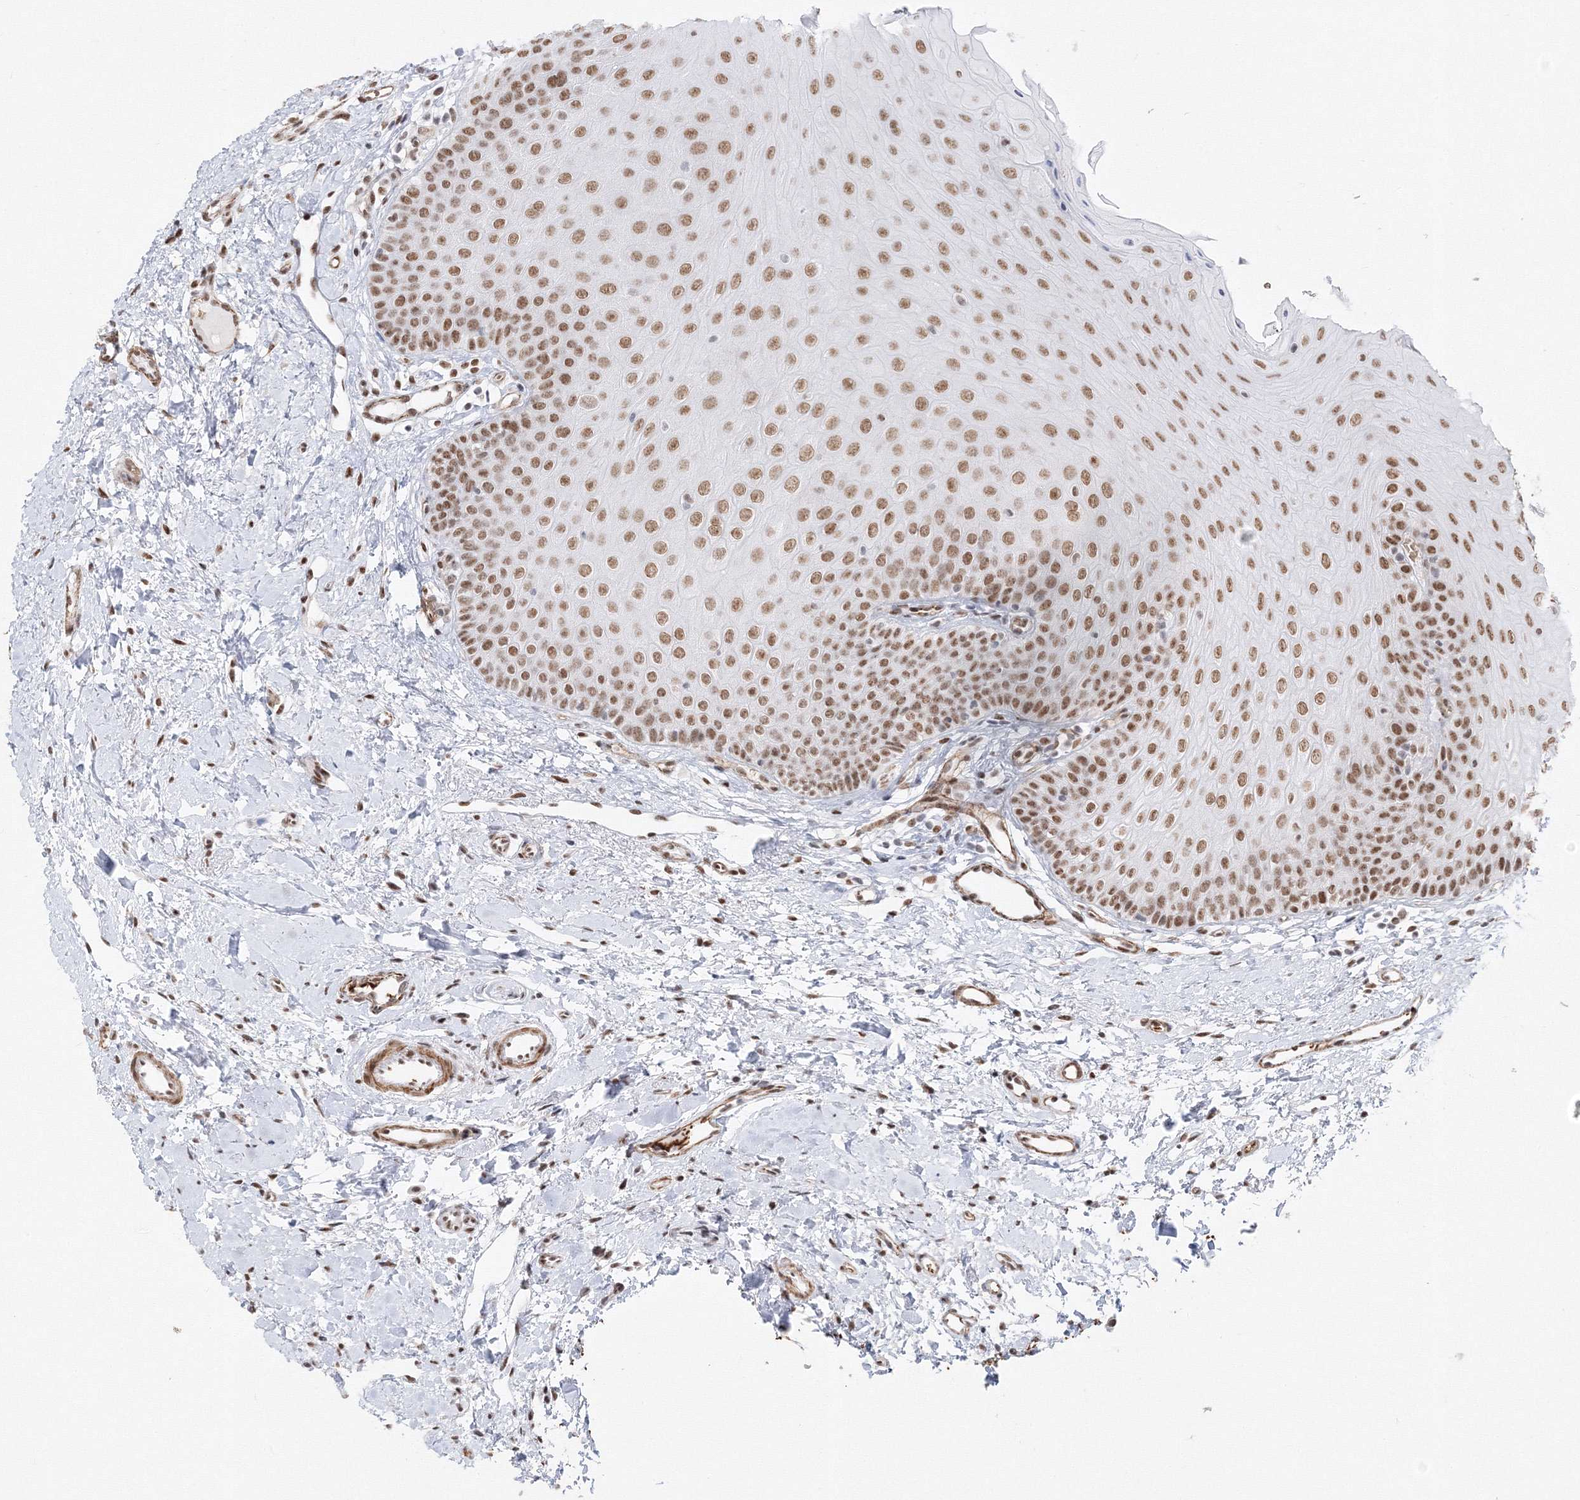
{"staining": {"intensity": "moderate", "quantity": ">75%", "location": "nuclear"}, "tissue": "oral mucosa", "cell_type": "Squamous epithelial cells", "image_type": "normal", "snomed": [{"axis": "morphology", "description": "Normal tissue, NOS"}, {"axis": "topography", "description": "Oral tissue"}], "caption": "IHC staining of benign oral mucosa, which exhibits medium levels of moderate nuclear staining in approximately >75% of squamous epithelial cells indicating moderate nuclear protein staining. The staining was performed using DAB (3,3'-diaminobenzidine) (brown) for protein detection and nuclei were counterstained in hematoxylin (blue).", "gene": "ZNF638", "patient": {"sex": "female", "age": 68}}